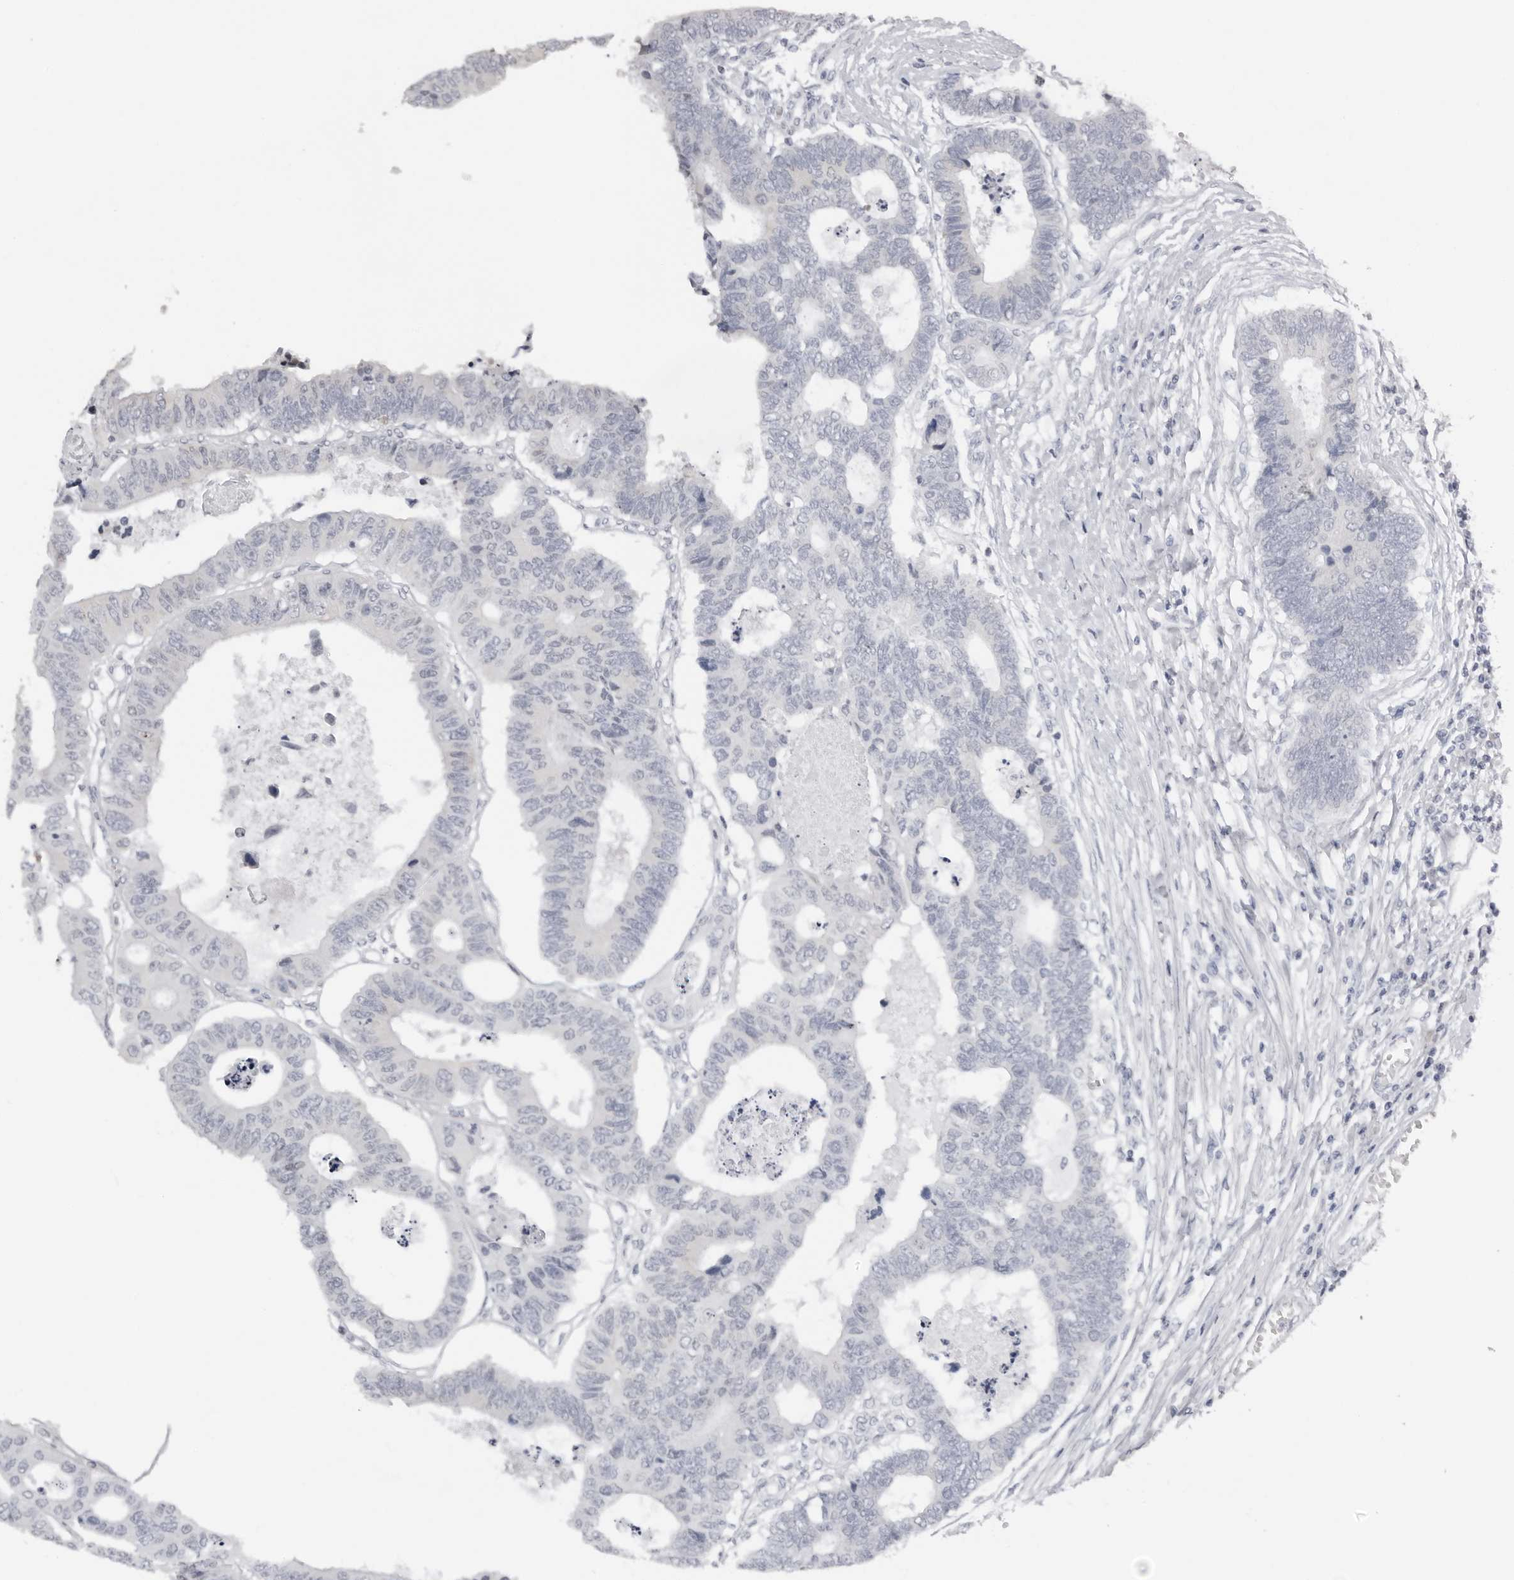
{"staining": {"intensity": "weak", "quantity": "<25%", "location": "cytoplasmic/membranous"}, "tissue": "colorectal cancer", "cell_type": "Tumor cells", "image_type": "cancer", "snomed": [{"axis": "morphology", "description": "Adenocarcinoma, NOS"}, {"axis": "topography", "description": "Rectum"}], "caption": "This is an IHC photomicrograph of colorectal cancer (adenocarcinoma). There is no staining in tumor cells.", "gene": "ACP6", "patient": {"sex": "male", "age": 84}}